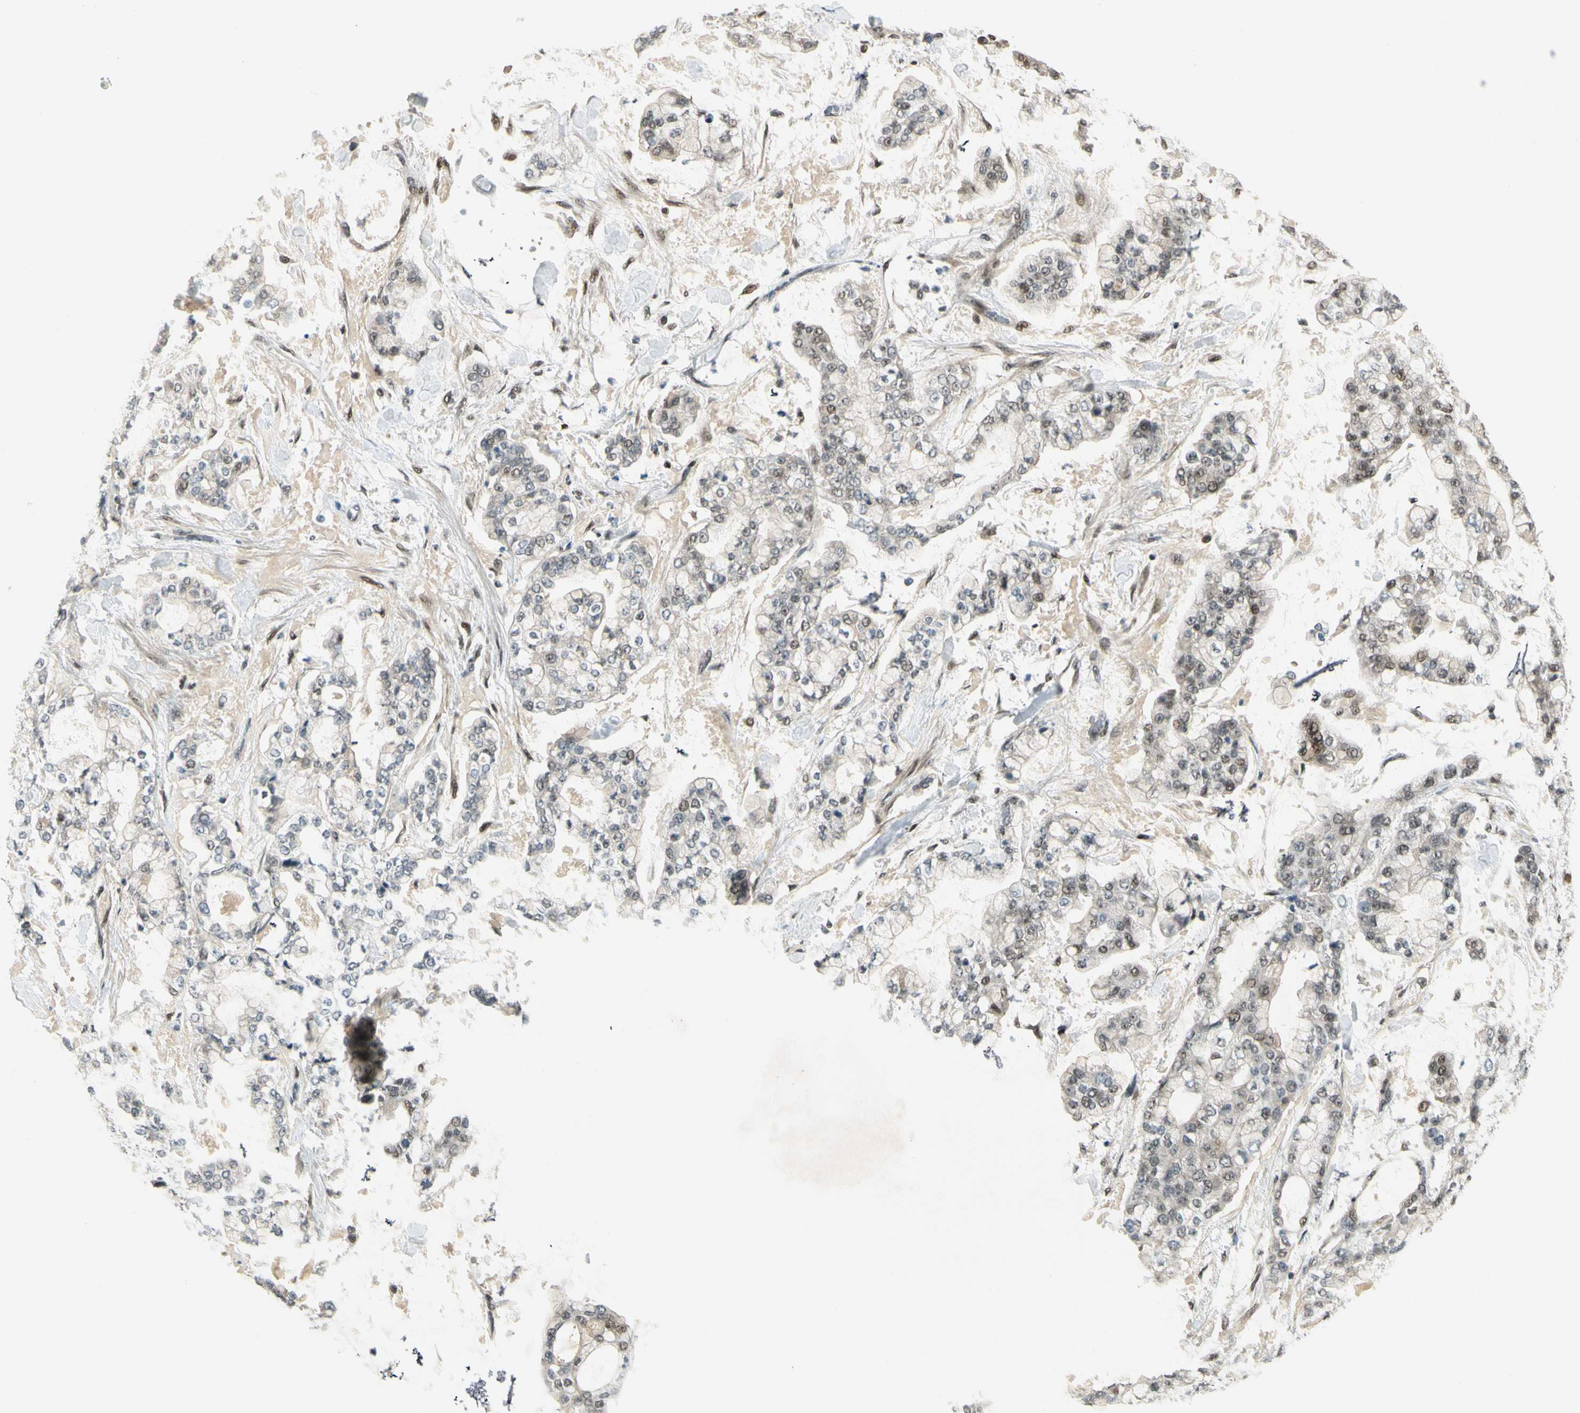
{"staining": {"intensity": "moderate", "quantity": "25%-75%", "location": "nuclear"}, "tissue": "stomach cancer", "cell_type": "Tumor cells", "image_type": "cancer", "snomed": [{"axis": "morphology", "description": "Normal tissue, NOS"}, {"axis": "morphology", "description": "Adenocarcinoma, NOS"}, {"axis": "topography", "description": "Stomach, upper"}, {"axis": "topography", "description": "Stomach"}], "caption": "Immunohistochemistry histopathology image of neoplastic tissue: human adenocarcinoma (stomach) stained using IHC displays medium levels of moderate protein expression localized specifically in the nuclear of tumor cells, appearing as a nuclear brown color.", "gene": "GTF3A", "patient": {"sex": "male", "age": 76}}